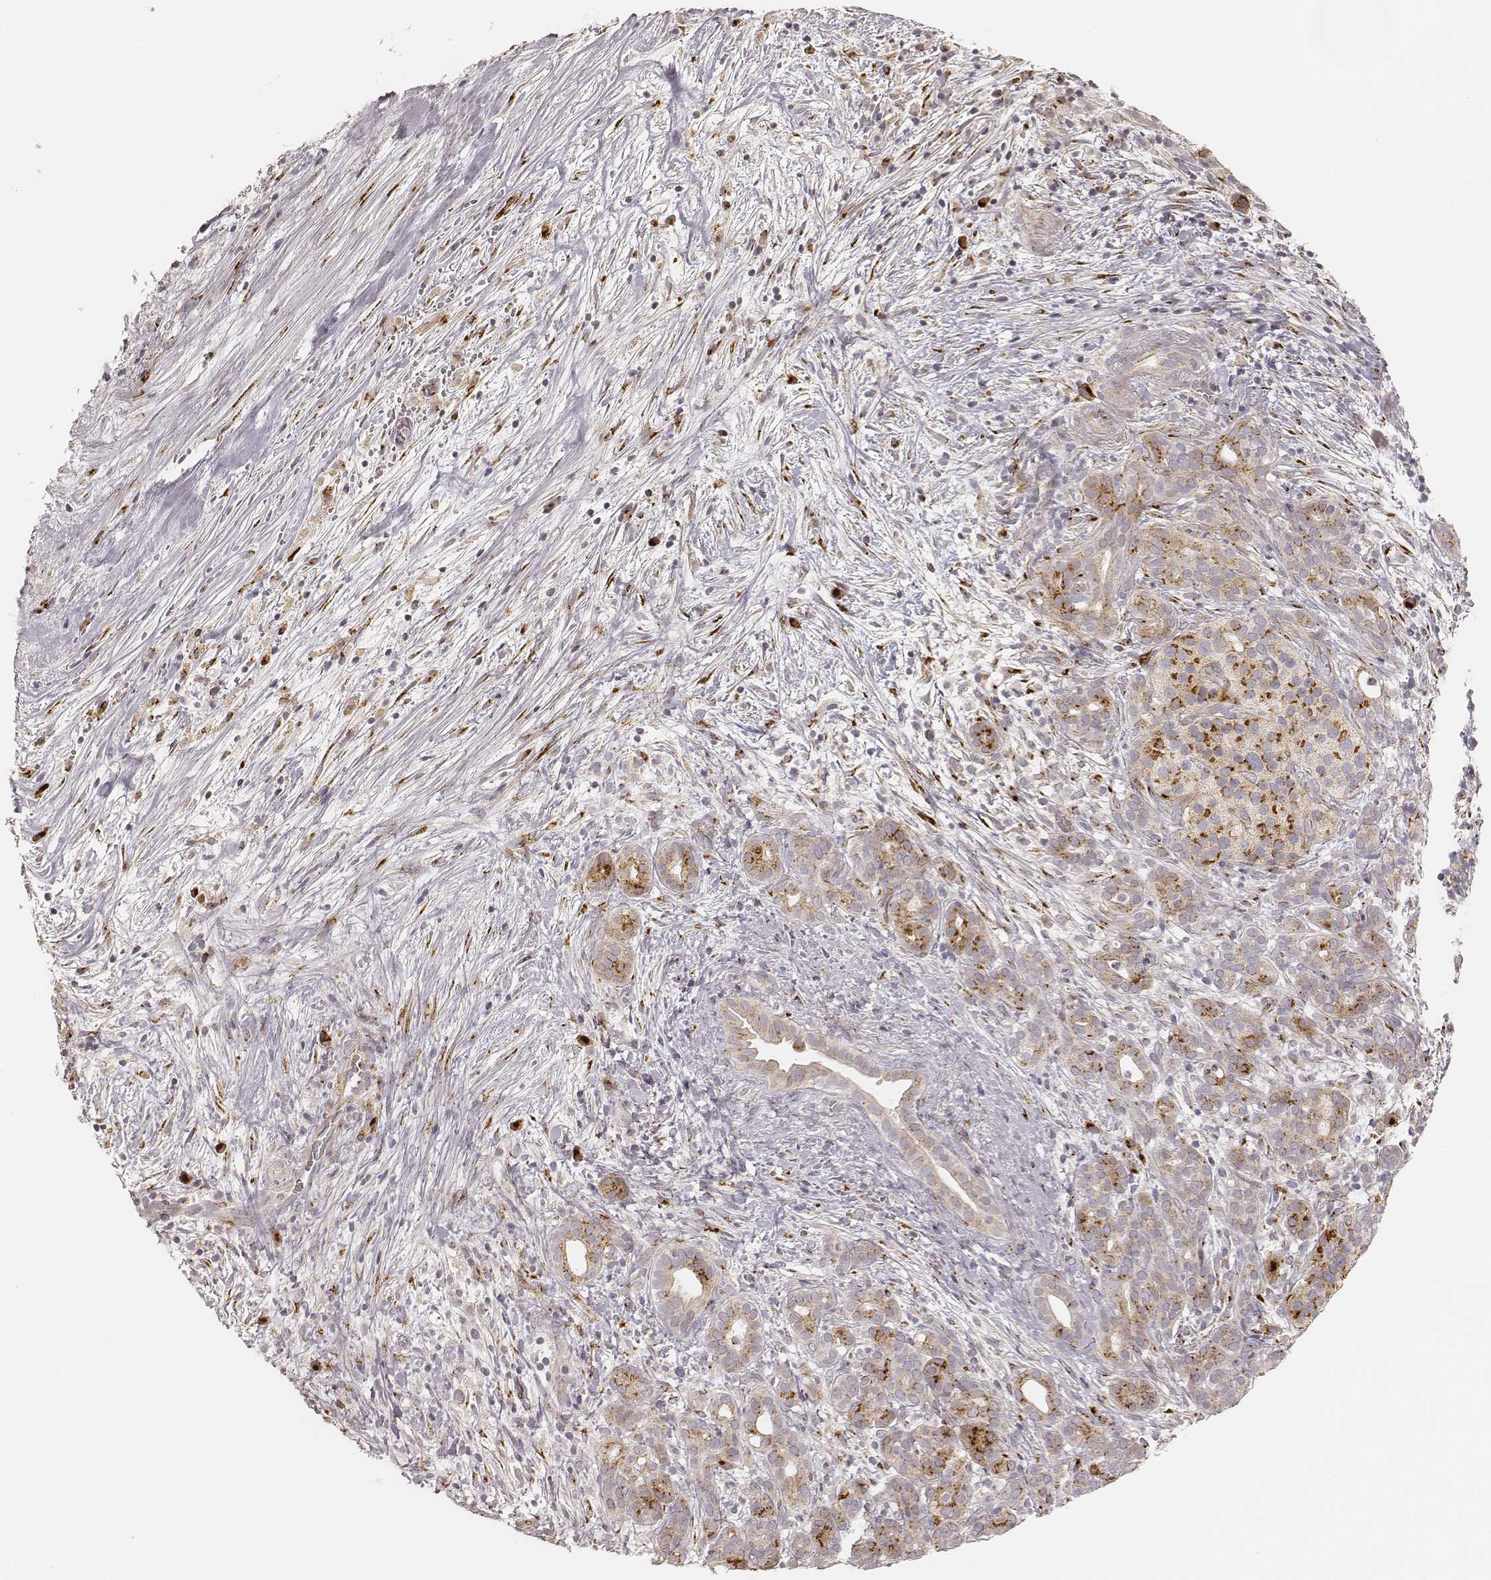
{"staining": {"intensity": "moderate", "quantity": "25%-75%", "location": "cytoplasmic/membranous"}, "tissue": "pancreatic cancer", "cell_type": "Tumor cells", "image_type": "cancer", "snomed": [{"axis": "morphology", "description": "Adenocarcinoma, NOS"}, {"axis": "topography", "description": "Pancreas"}], "caption": "Protein expression analysis of pancreatic adenocarcinoma shows moderate cytoplasmic/membranous positivity in about 25%-75% of tumor cells.", "gene": "GORASP2", "patient": {"sex": "male", "age": 44}}